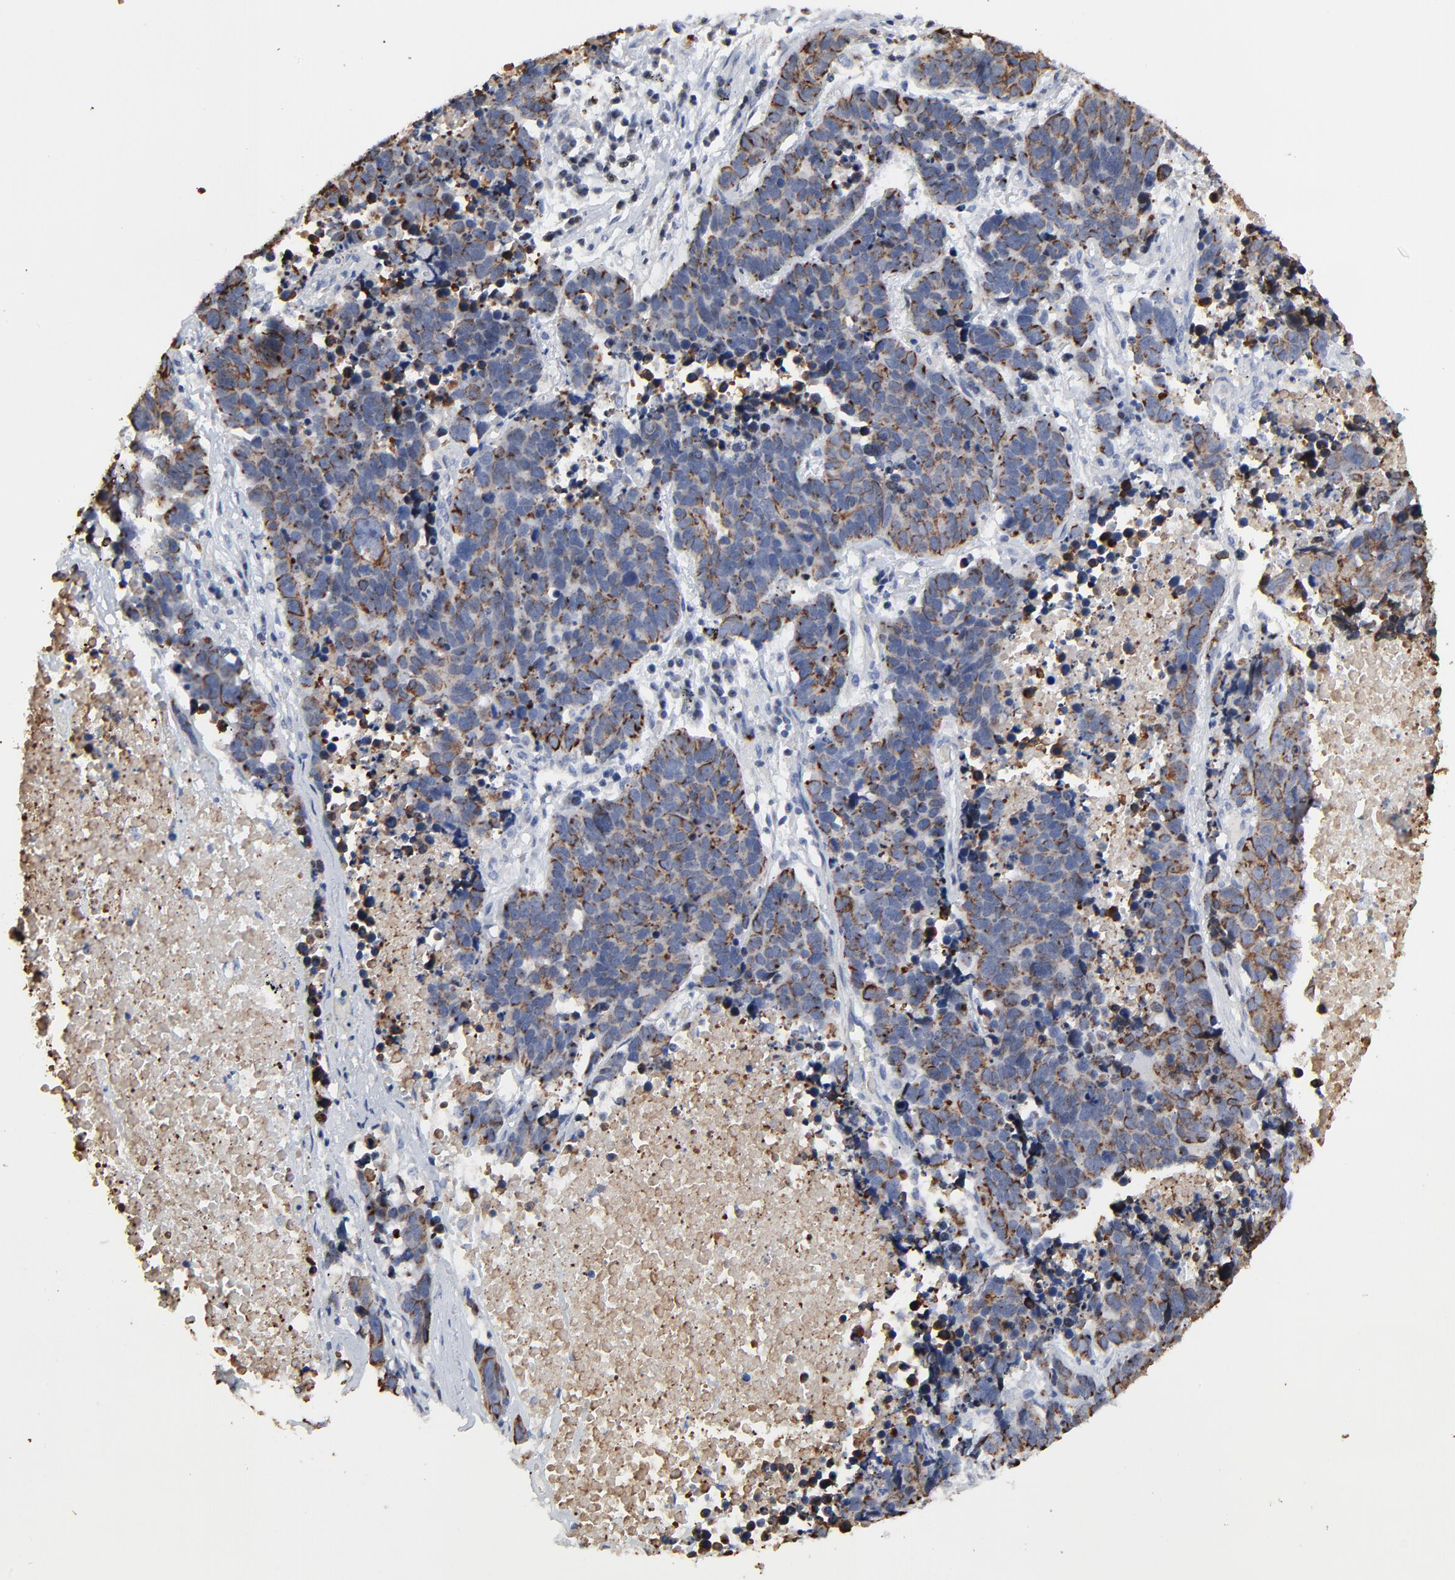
{"staining": {"intensity": "strong", "quantity": "25%-75%", "location": "cytoplasmic/membranous"}, "tissue": "lung cancer", "cell_type": "Tumor cells", "image_type": "cancer", "snomed": [{"axis": "morphology", "description": "Carcinoid, malignant, NOS"}, {"axis": "topography", "description": "Lung"}], "caption": "Strong cytoplasmic/membranous protein expression is identified in approximately 25%-75% of tumor cells in lung cancer.", "gene": "LNX1", "patient": {"sex": "male", "age": 60}}